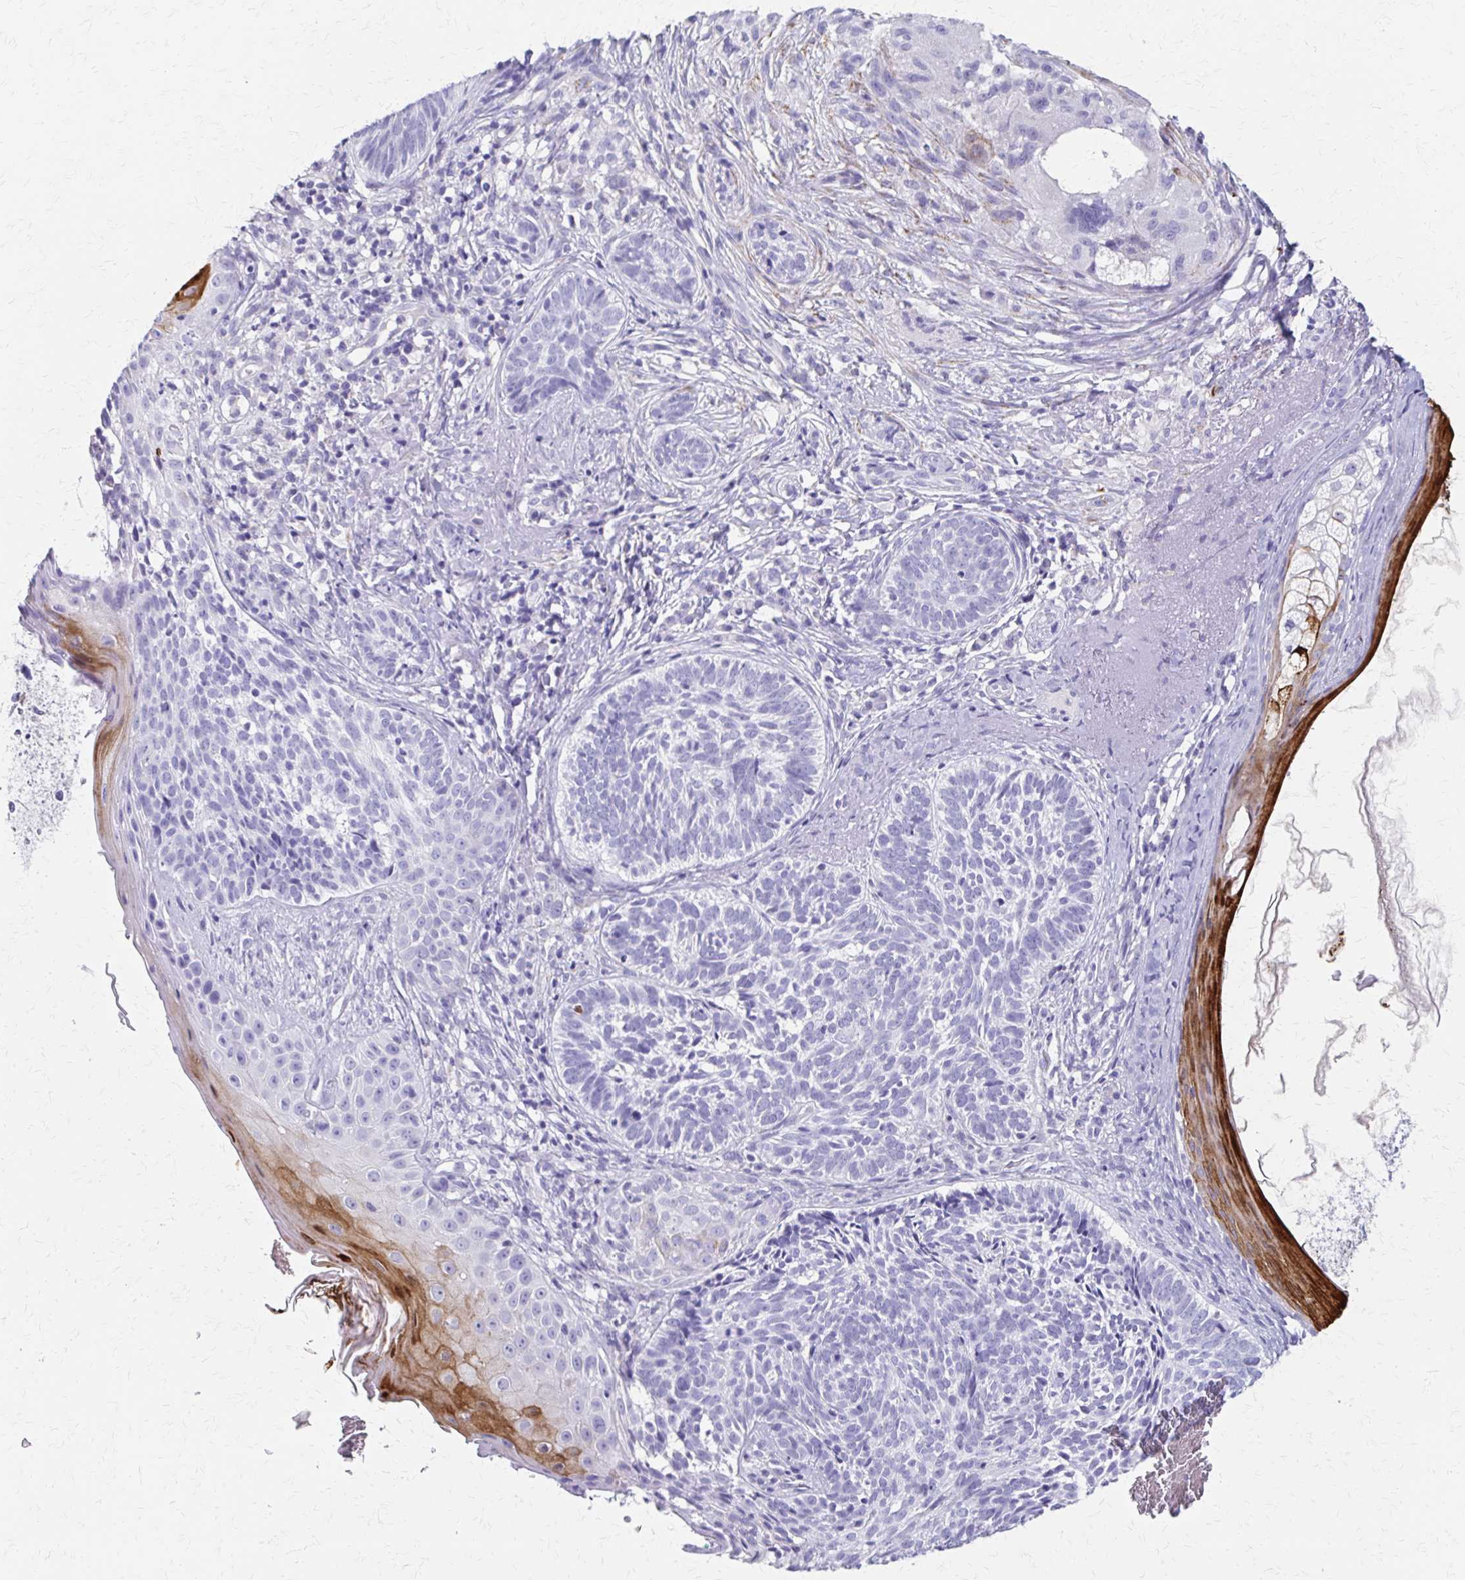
{"staining": {"intensity": "negative", "quantity": "none", "location": "none"}, "tissue": "skin cancer", "cell_type": "Tumor cells", "image_type": "cancer", "snomed": [{"axis": "morphology", "description": "Basal cell carcinoma"}, {"axis": "topography", "description": "Skin"}], "caption": "DAB (3,3'-diaminobenzidine) immunohistochemical staining of human skin basal cell carcinoma exhibits no significant positivity in tumor cells.", "gene": "ZSCAN5B", "patient": {"sex": "female", "age": 74}}